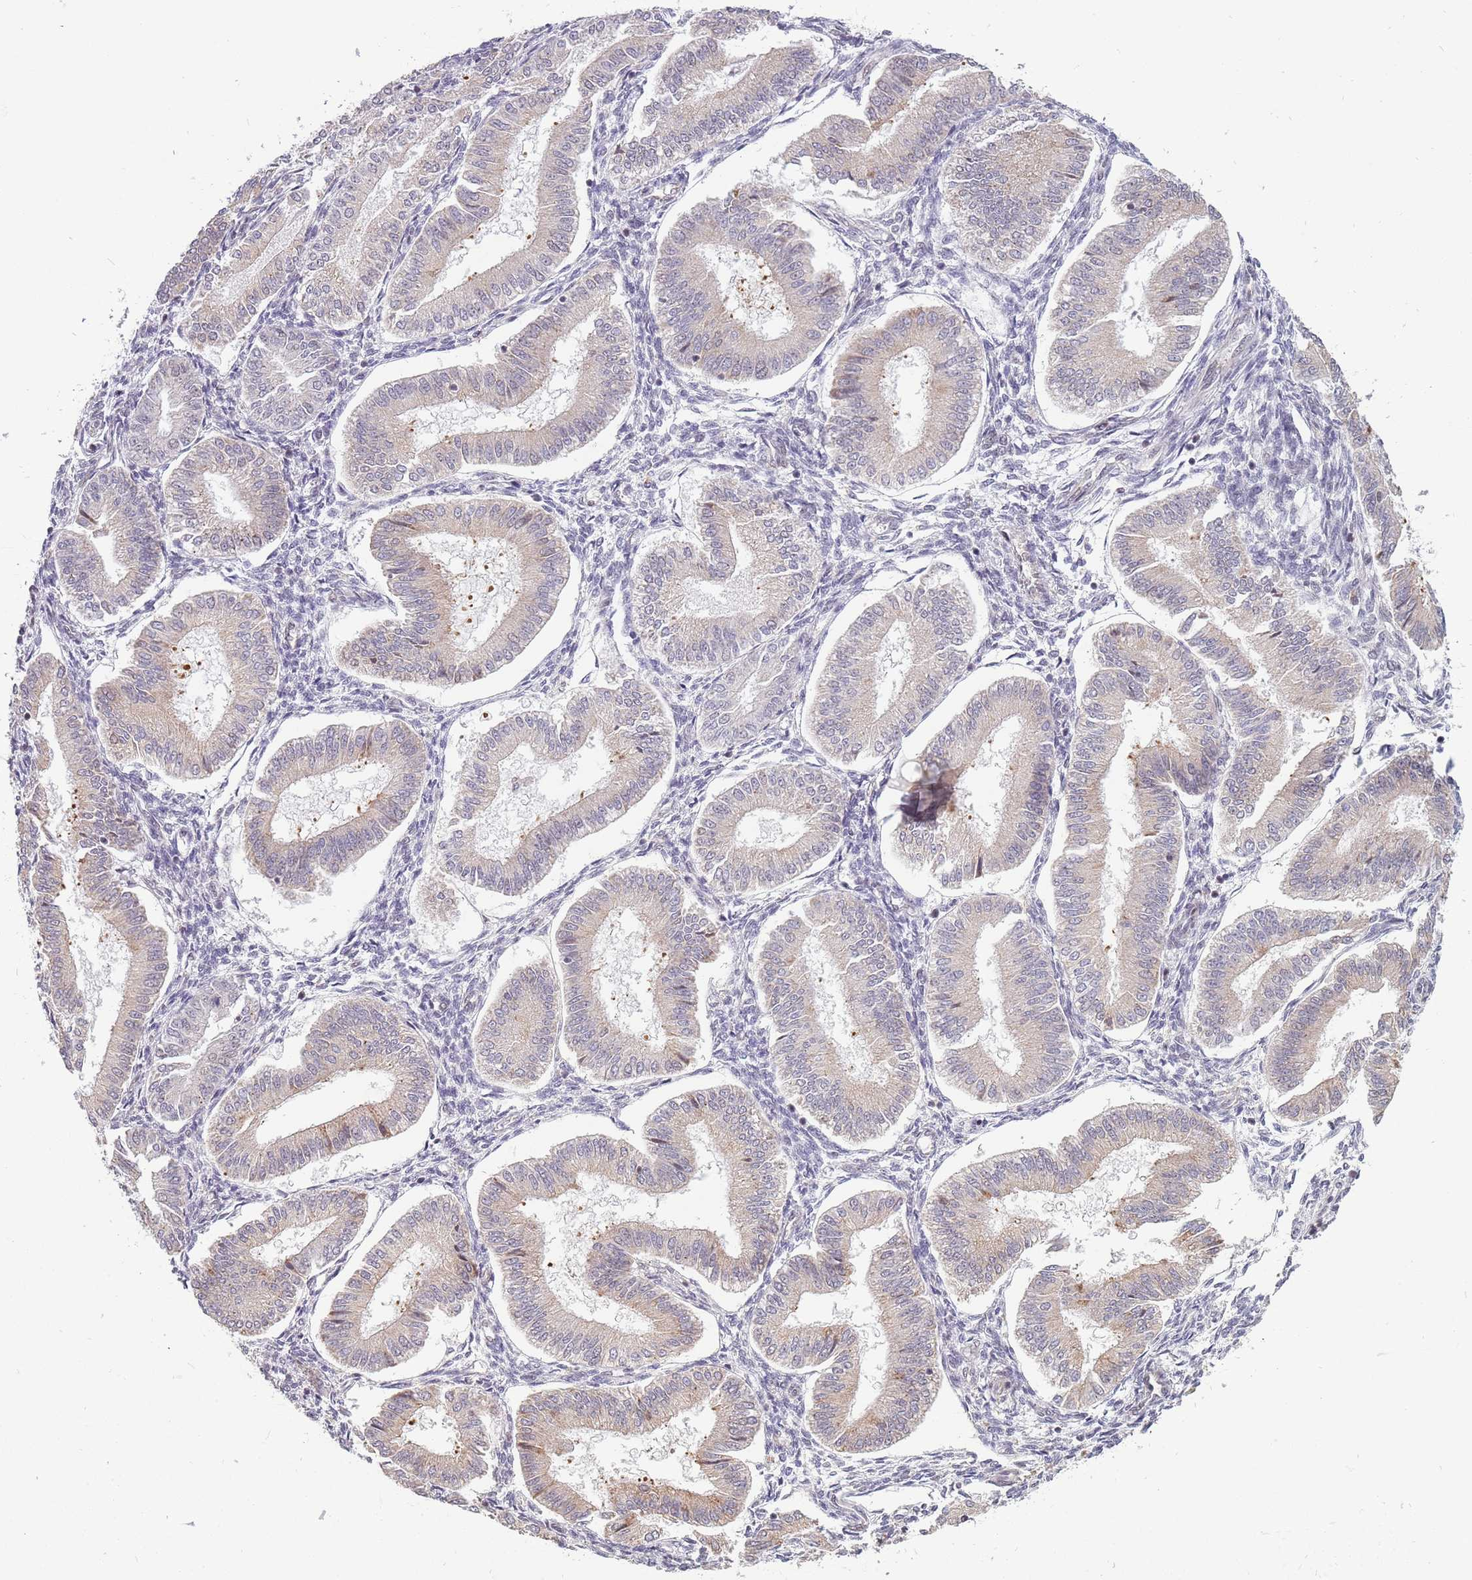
{"staining": {"intensity": "negative", "quantity": "none", "location": "none"}, "tissue": "endometrium", "cell_type": "Cells in endometrial stroma", "image_type": "normal", "snomed": [{"axis": "morphology", "description": "Normal tissue, NOS"}, {"axis": "topography", "description": "Endometrium"}], "caption": "The micrograph displays no staining of cells in endometrial stroma in unremarkable endometrium. Nuclei are stained in blue.", "gene": "BARD1", "patient": {"sex": "female", "age": 39}}